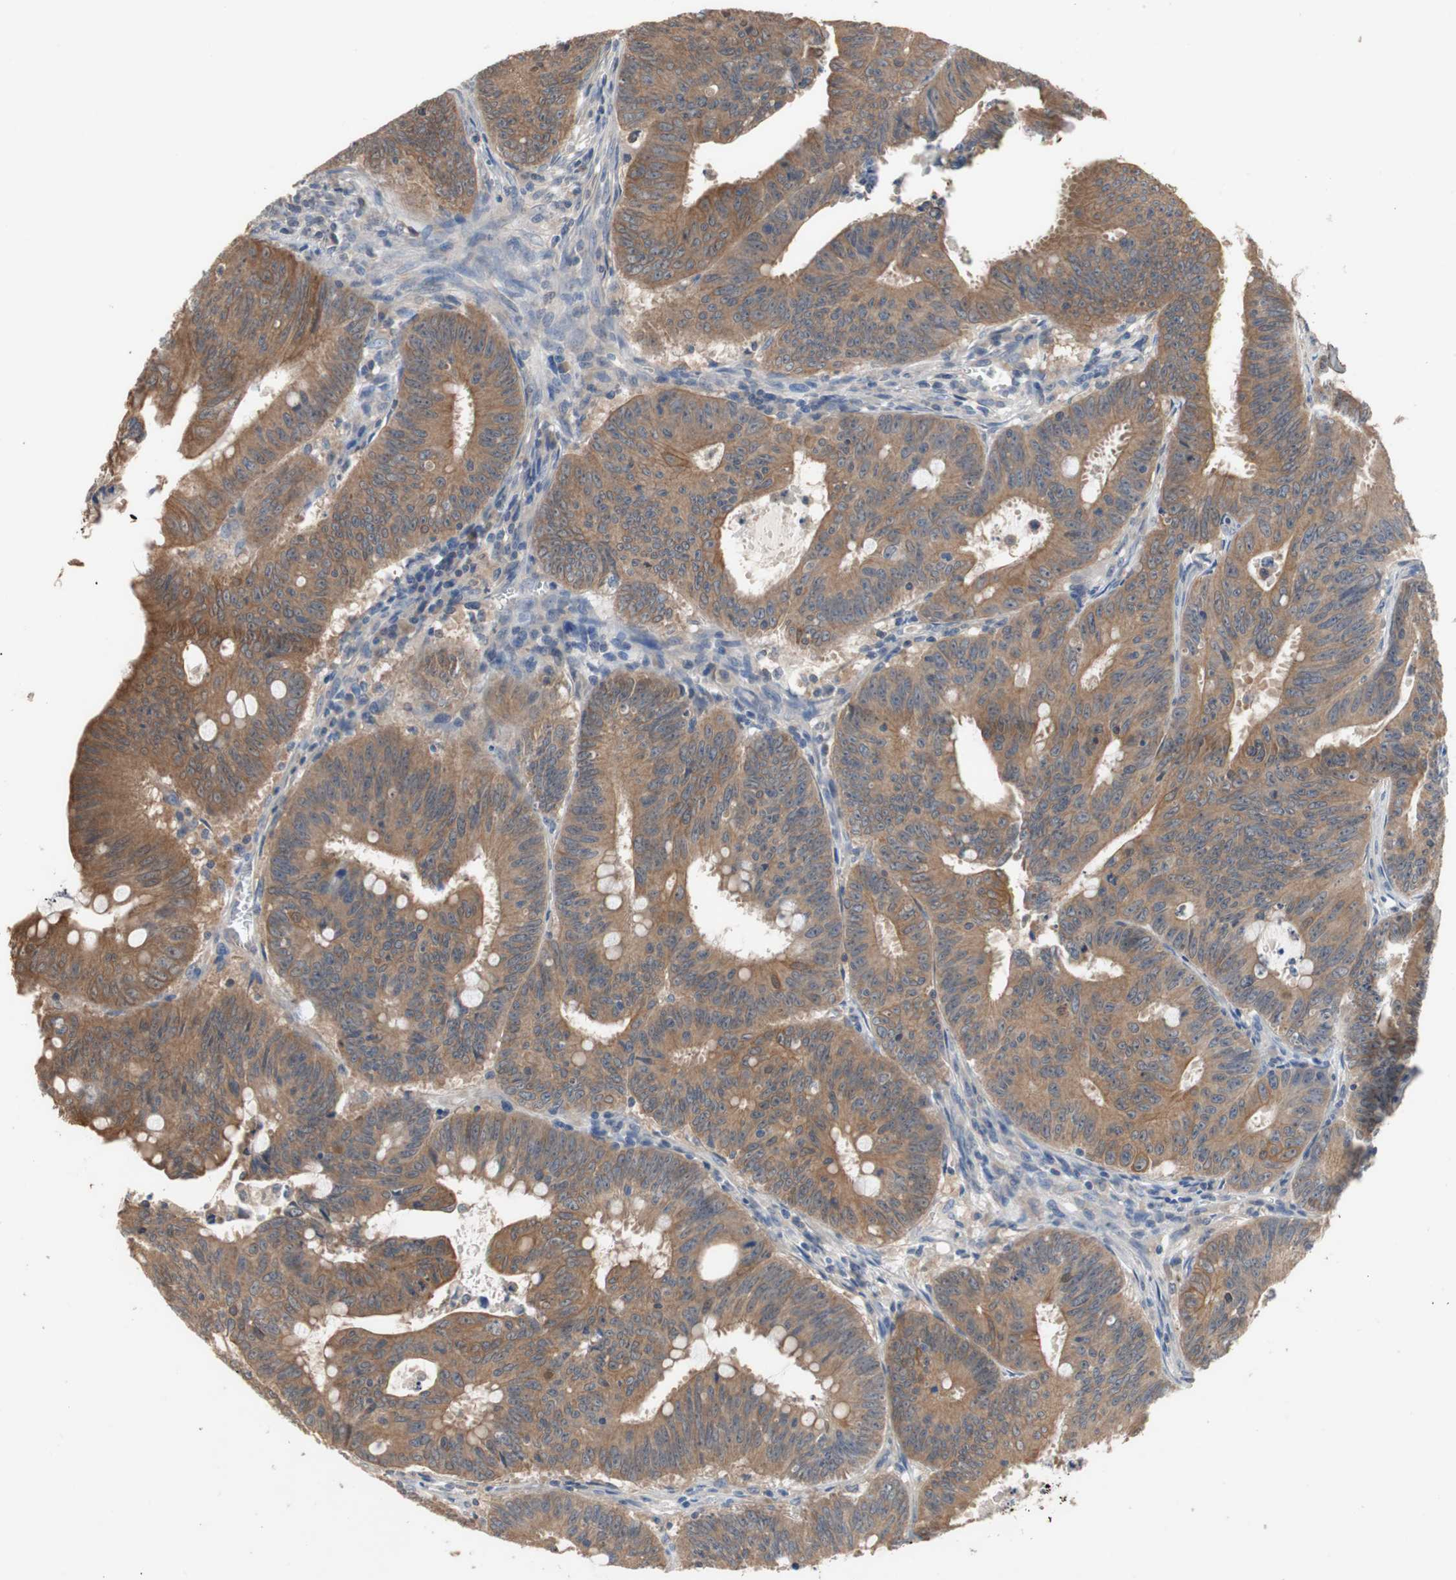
{"staining": {"intensity": "moderate", "quantity": ">75%", "location": "cytoplasmic/membranous"}, "tissue": "colorectal cancer", "cell_type": "Tumor cells", "image_type": "cancer", "snomed": [{"axis": "morphology", "description": "Adenocarcinoma, NOS"}, {"axis": "topography", "description": "Colon"}], "caption": "Human colorectal adenocarcinoma stained with a brown dye exhibits moderate cytoplasmic/membranous positive staining in approximately >75% of tumor cells.", "gene": "ADAP1", "patient": {"sex": "male", "age": 45}}